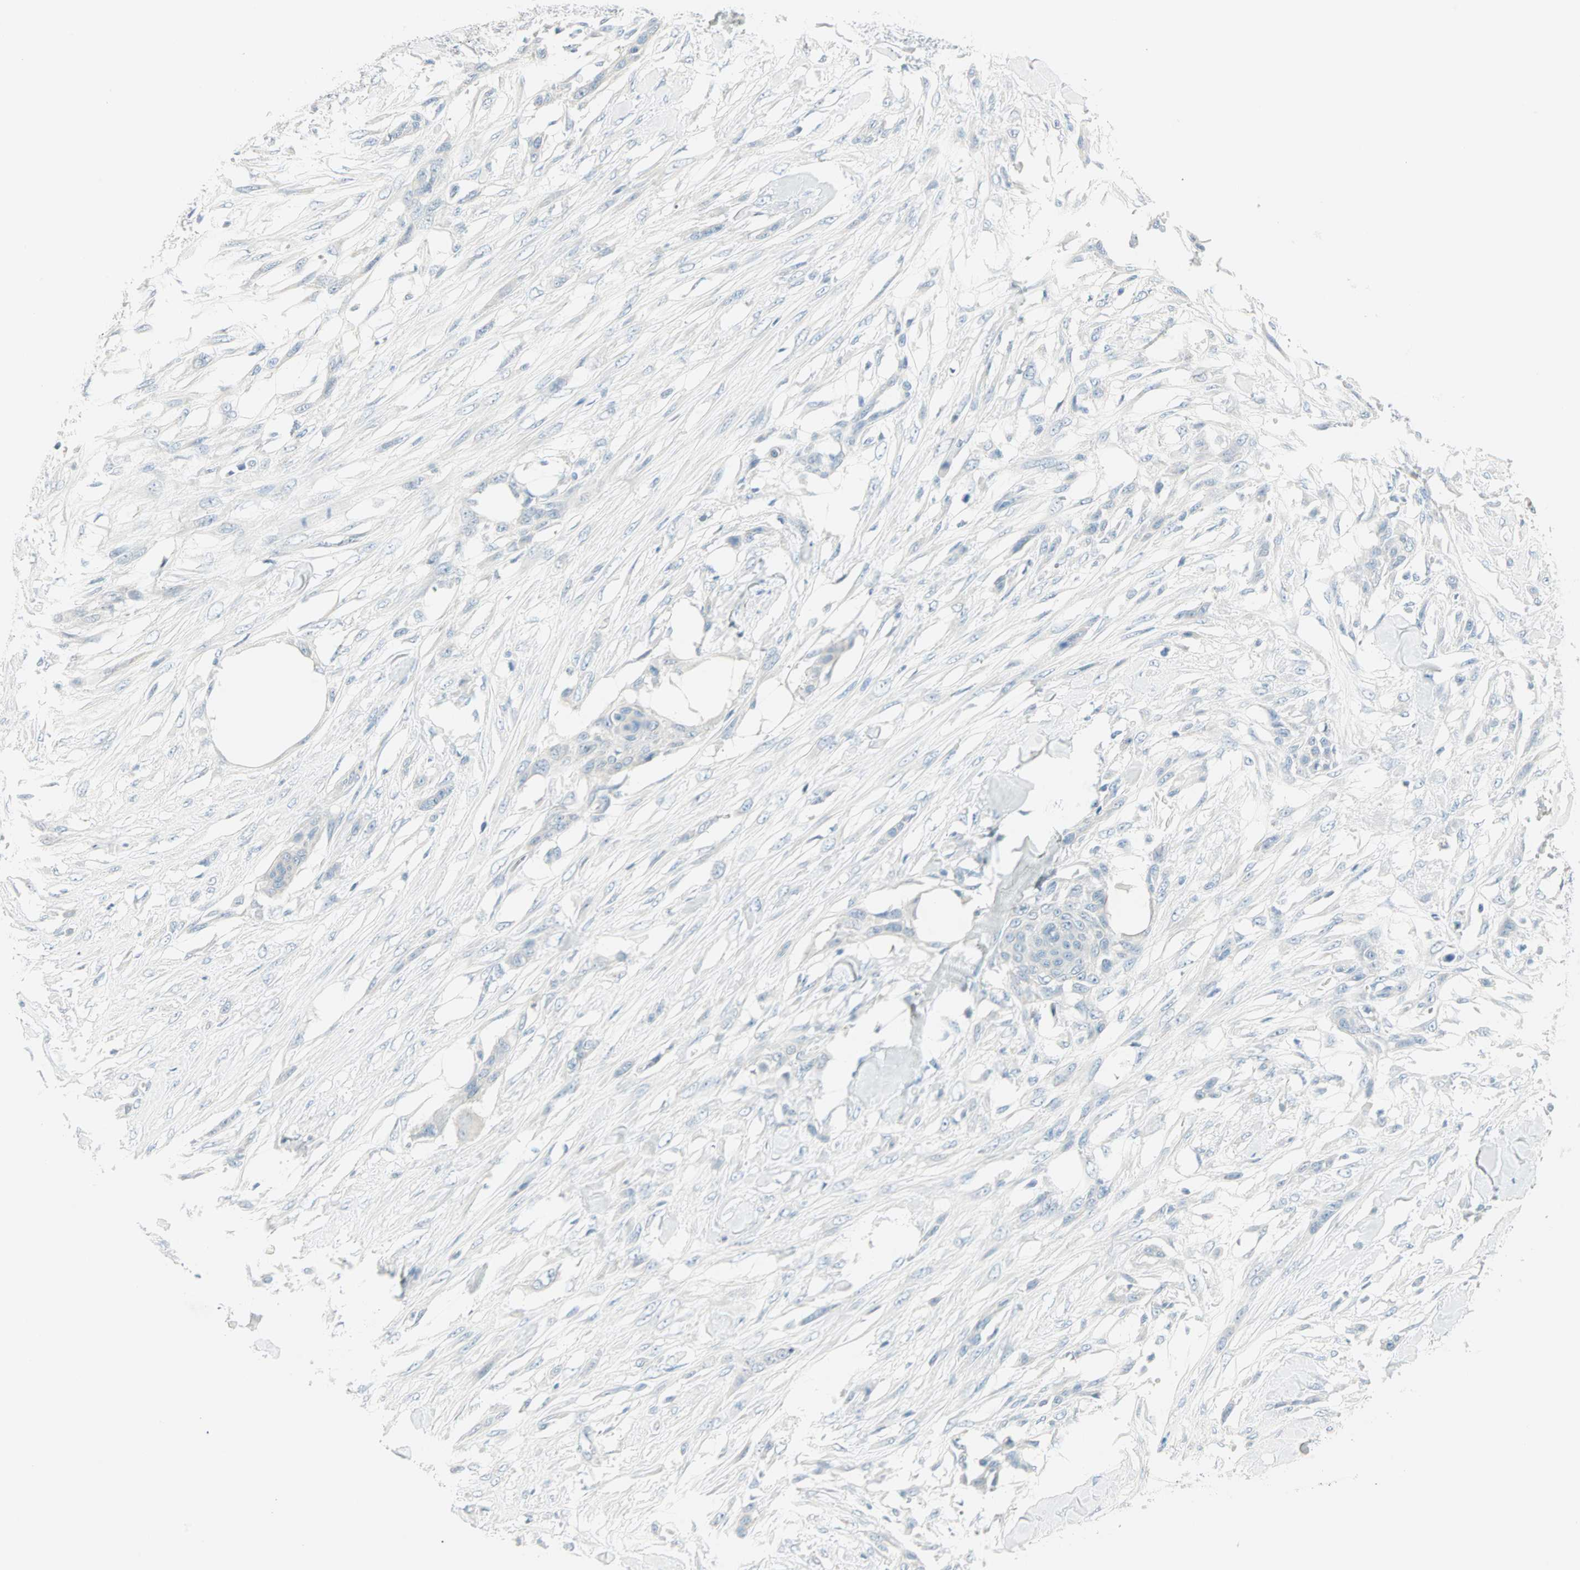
{"staining": {"intensity": "negative", "quantity": "none", "location": "none"}, "tissue": "skin cancer", "cell_type": "Tumor cells", "image_type": "cancer", "snomed": [{"axis": "morphology", "description": "Squamous cell carcinoma, NOS"}, {"axis": "topography", "description": "Skin"}], "caption": "High power microscopy image of an immunohistochemistry image of squamous cell carcinoma (skin), revealing no significant staining in tumor cells. (DAB IHC with hematoxylin counter stain).", "gene": "SULT1C2", "patient": {"sex": "female", "age": 59}}